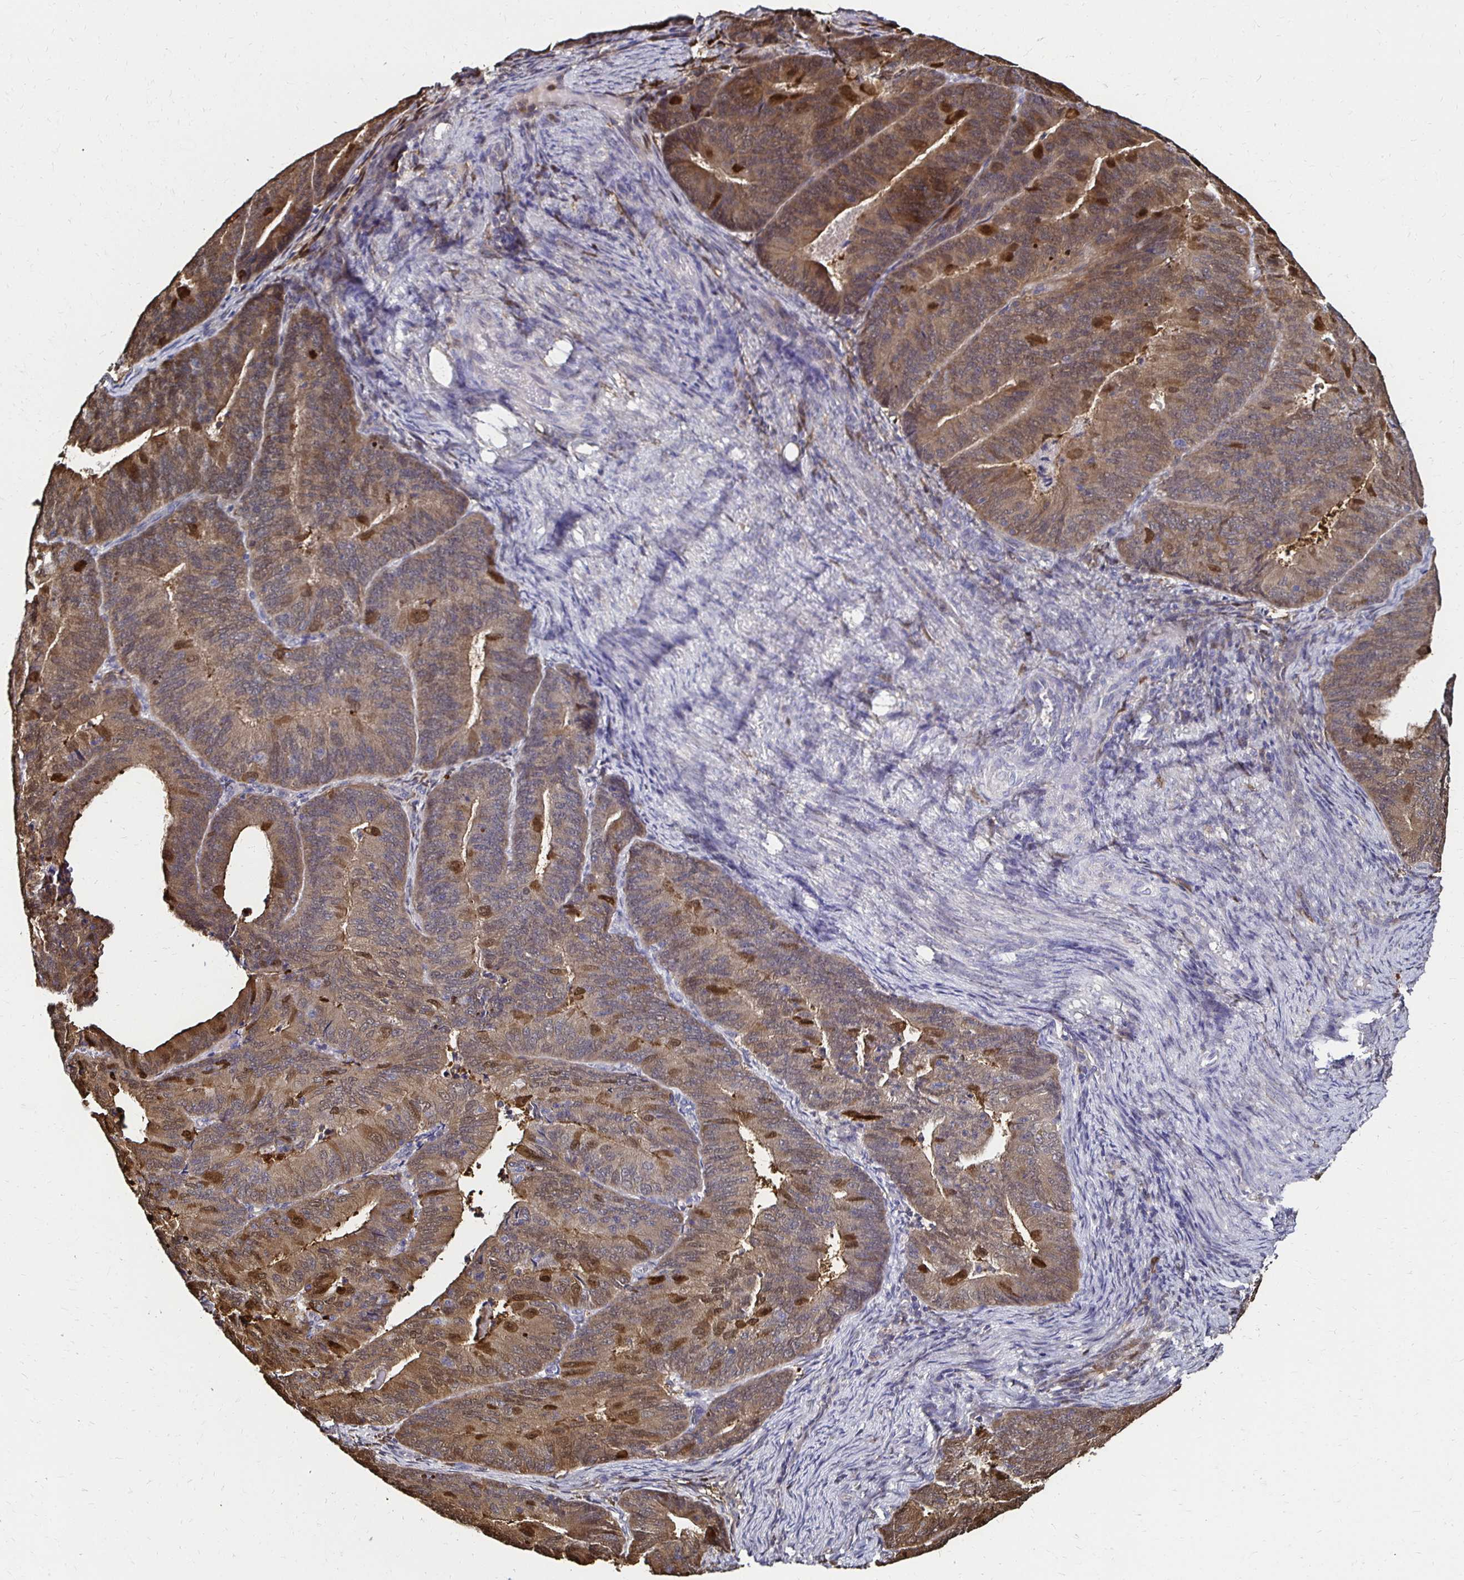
{"staining": {"intensity": "moderate", "quantity": ">75%", "location": "cytoplasmic/membranous,nuclear"}, "tissue": "endometrial cancer", "cell_type": "Tumor cells", "image_type": "cancer", "snomed": [{"axis": "morphology", "description": "Adenocarcinoma, NOS"}, {"axis": "topography", "description": "Endometrium"}], "caption": "Endometrial adenocarcinoma stained with DAB immunohistochemistry demonstrates medium levels of moderate cytoplasmic/membranous and nuclear positivity in approximately >75% of tumor cells.", "gene": "TXN", "patient": {"sex": "female", "age": 57}}